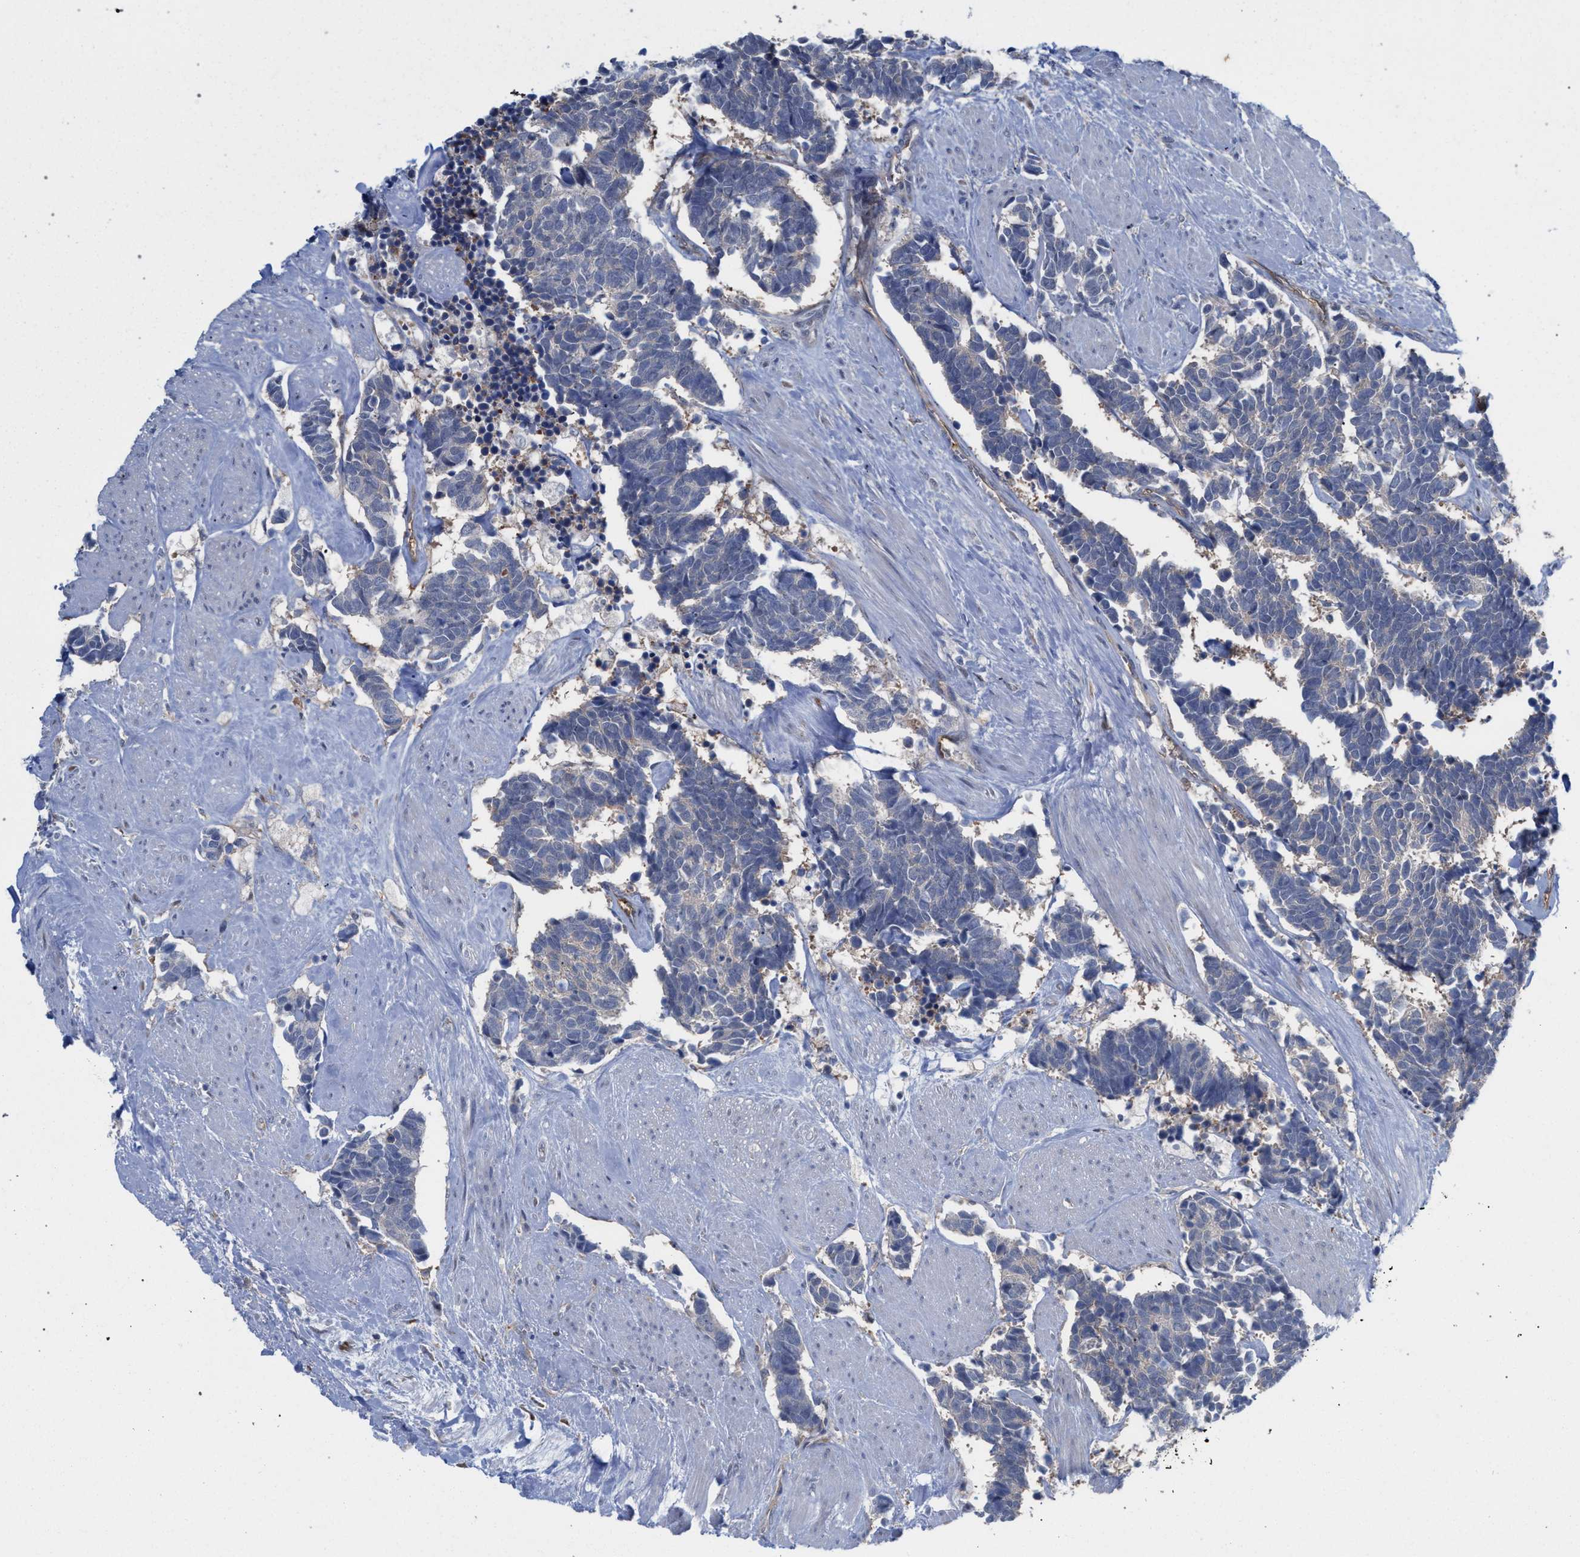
{"staining": {"intensity": "negative", "quantity": "none", "location": "none"}, "tissue": "carcinoid", "cell_type": "Tumor cells", "image_type": "cancer", "snomed": [{"axis": "morphology", "description": "Carcinoma, NOS"}, {"axis": "morphology", "description": "Carcinoid, malignant, NOS"}, {"axis": "topography", "description": "Urinary bladder"}], "caption": "This is an IHC micrograph of human carcinoid. There is no staining in tumor cells.", "gene": "FHOD3", "patient": {"sex": "male", "age": 57}}